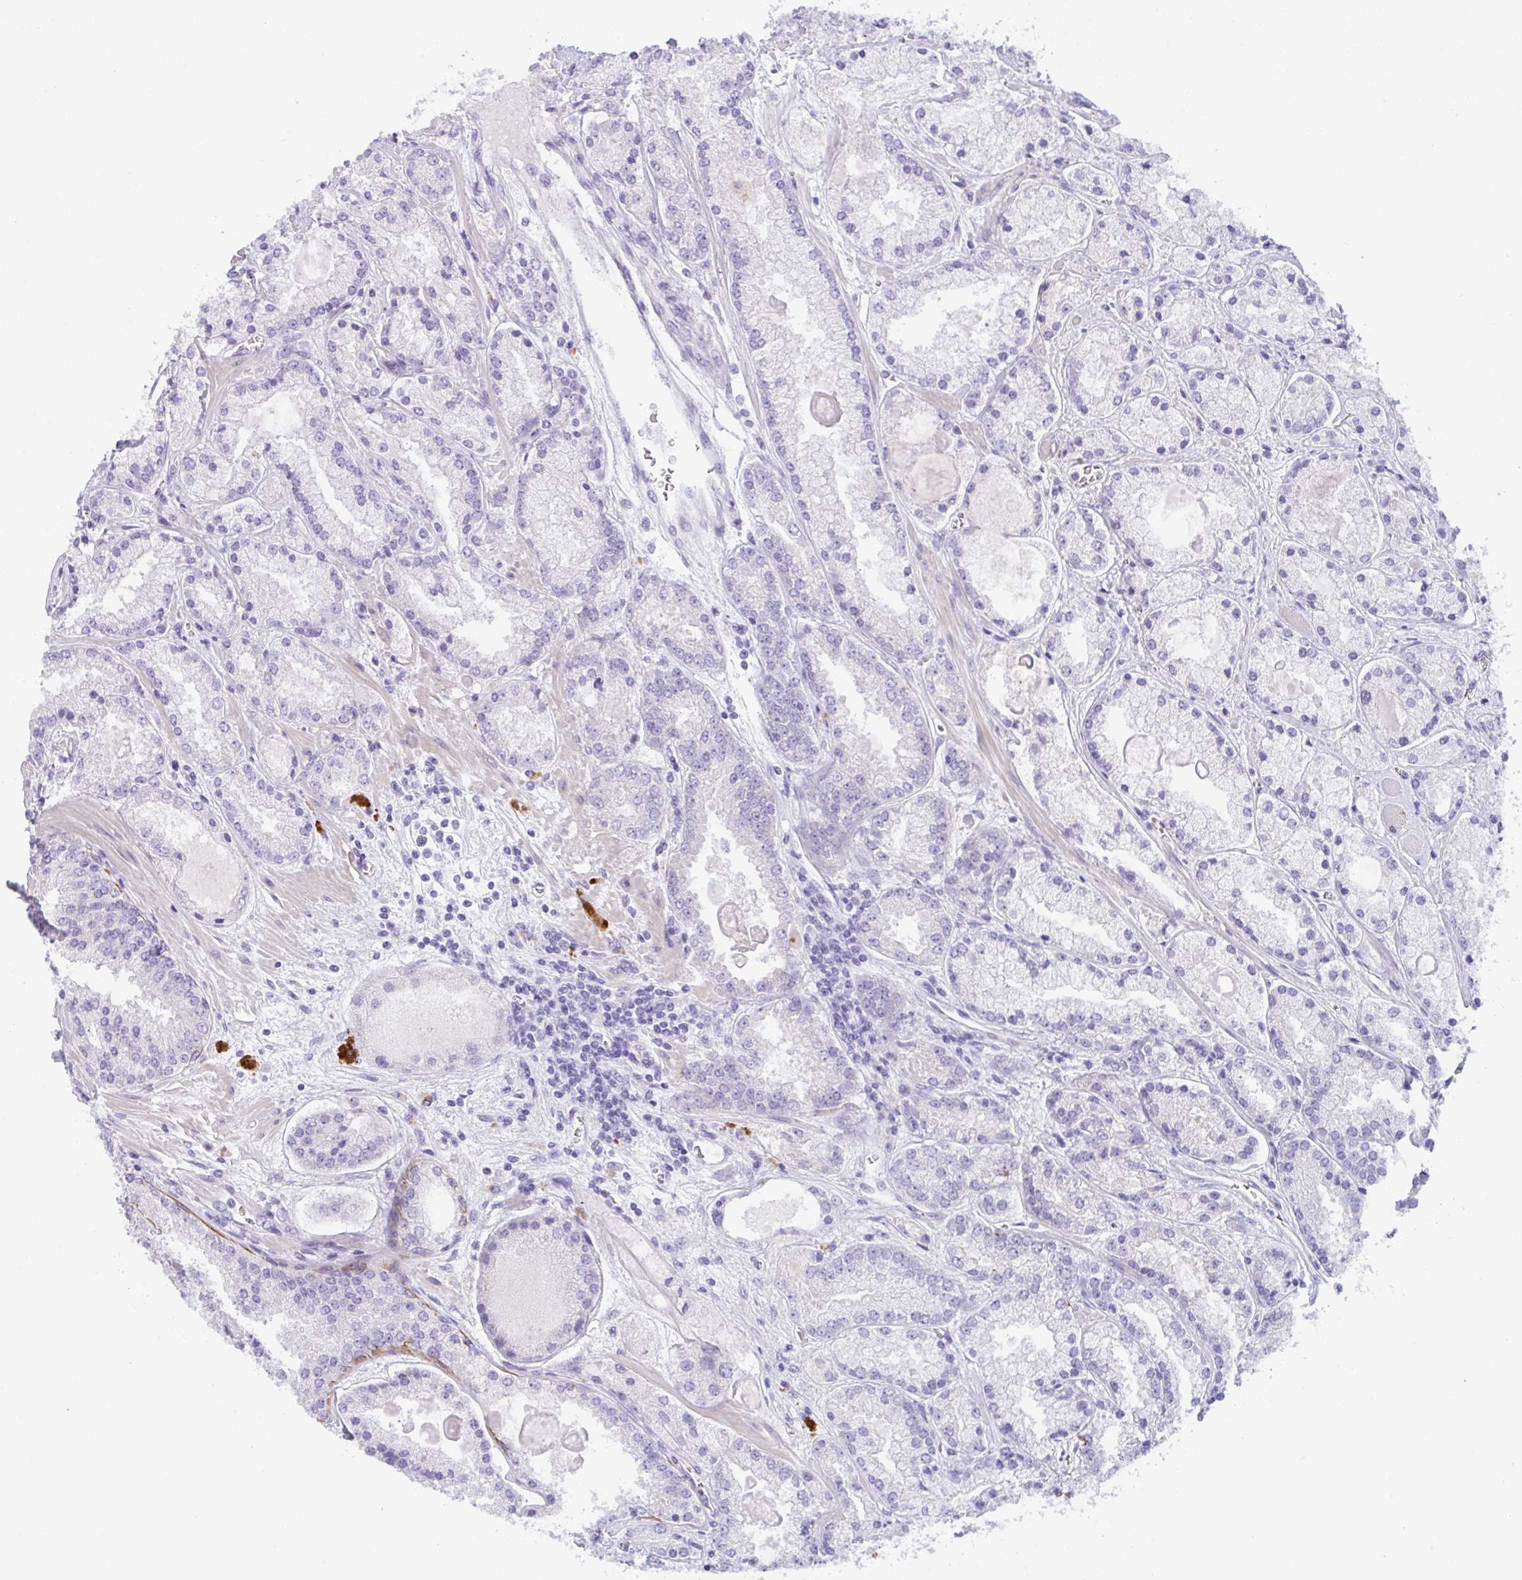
{"staining": {"intensity": "negative", "quantity": "none", "location": "none"}, "tissue": "prostate cancer", "cell_type": "Tumor cells", "image_type": "cancer", "snomed": [{"axis": "morphology", "description": "Adenocarcinoma, High grade"}, {"axis": "topography", "description": "Prostate"}], "caption": "Immunohistochemistry image of human adenocarcinoma (high-grade) (prostate) stained for a protein (brown), which reveals no positivity in tumor cells.", "gene": "TRAF4", "patient": {"sex": "male", "age": 67}}